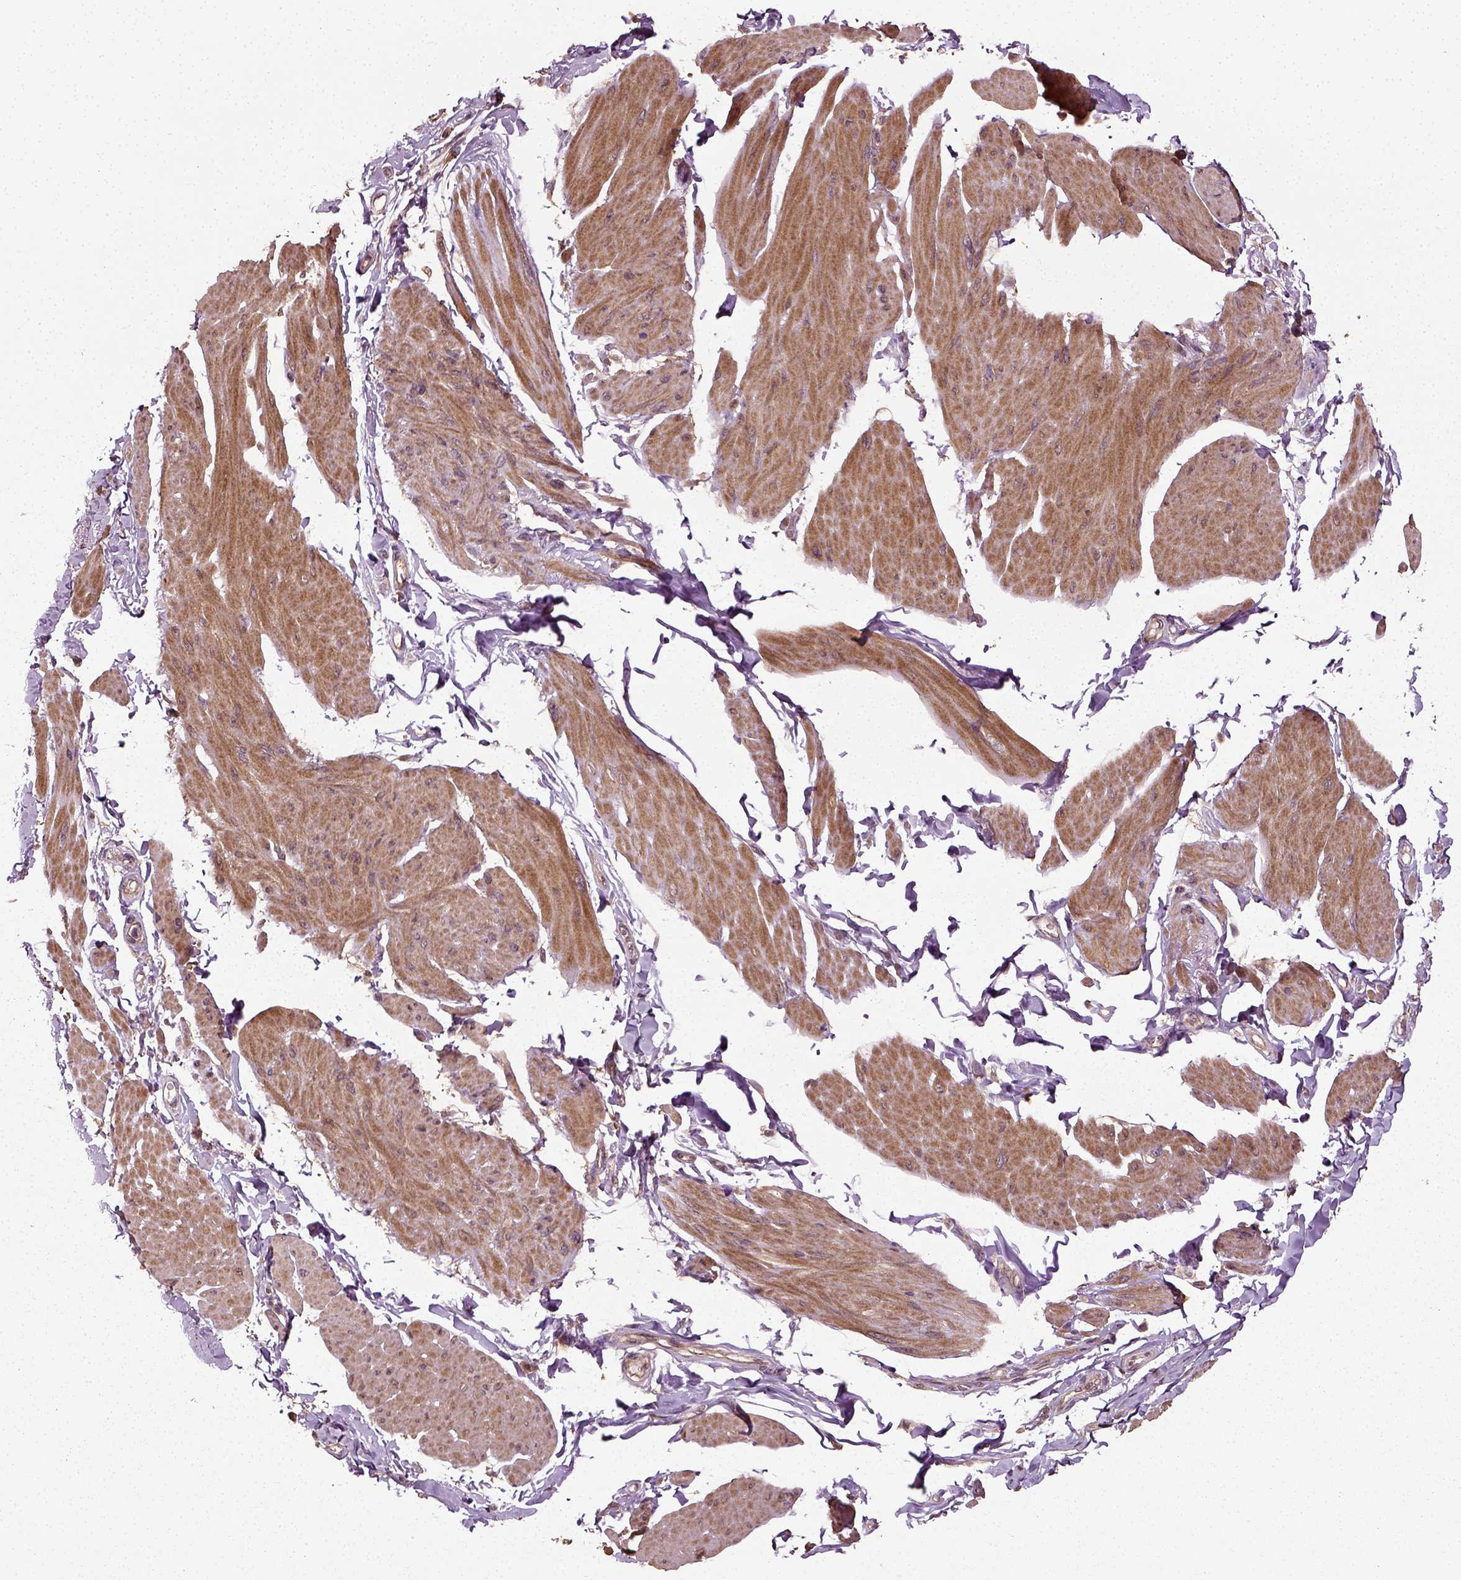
{"staining": {"intensity": "moderate", "quantity": "25%-75%", "location": "cytoplasmic/membranous"}, "tissue": "smooth muscle", "cell_type": "Smooth muscle cells", "image_type": "normal", "snomed": [{"axis": "morphology", "description": "Normal tissue, NOS"}, {"axis": "topography", "description": "Adipose tissue"}, {"axis": "topography", "description": "Smooth muscle"}, {"axis": "topography", "description": "Peripheral nerve tissue"}], "caption": "Unremarkable smooth muscle was stained to show a protein in brown. There is medium levels of moderate cytoplasmic/membranous positivity in about 25%-75% of smooth muscle cells. (Brightfield microscopy of DAB IHC at high magnification).", "gene": "ERV3", "patient": {"sex": "male", "age": 83}}